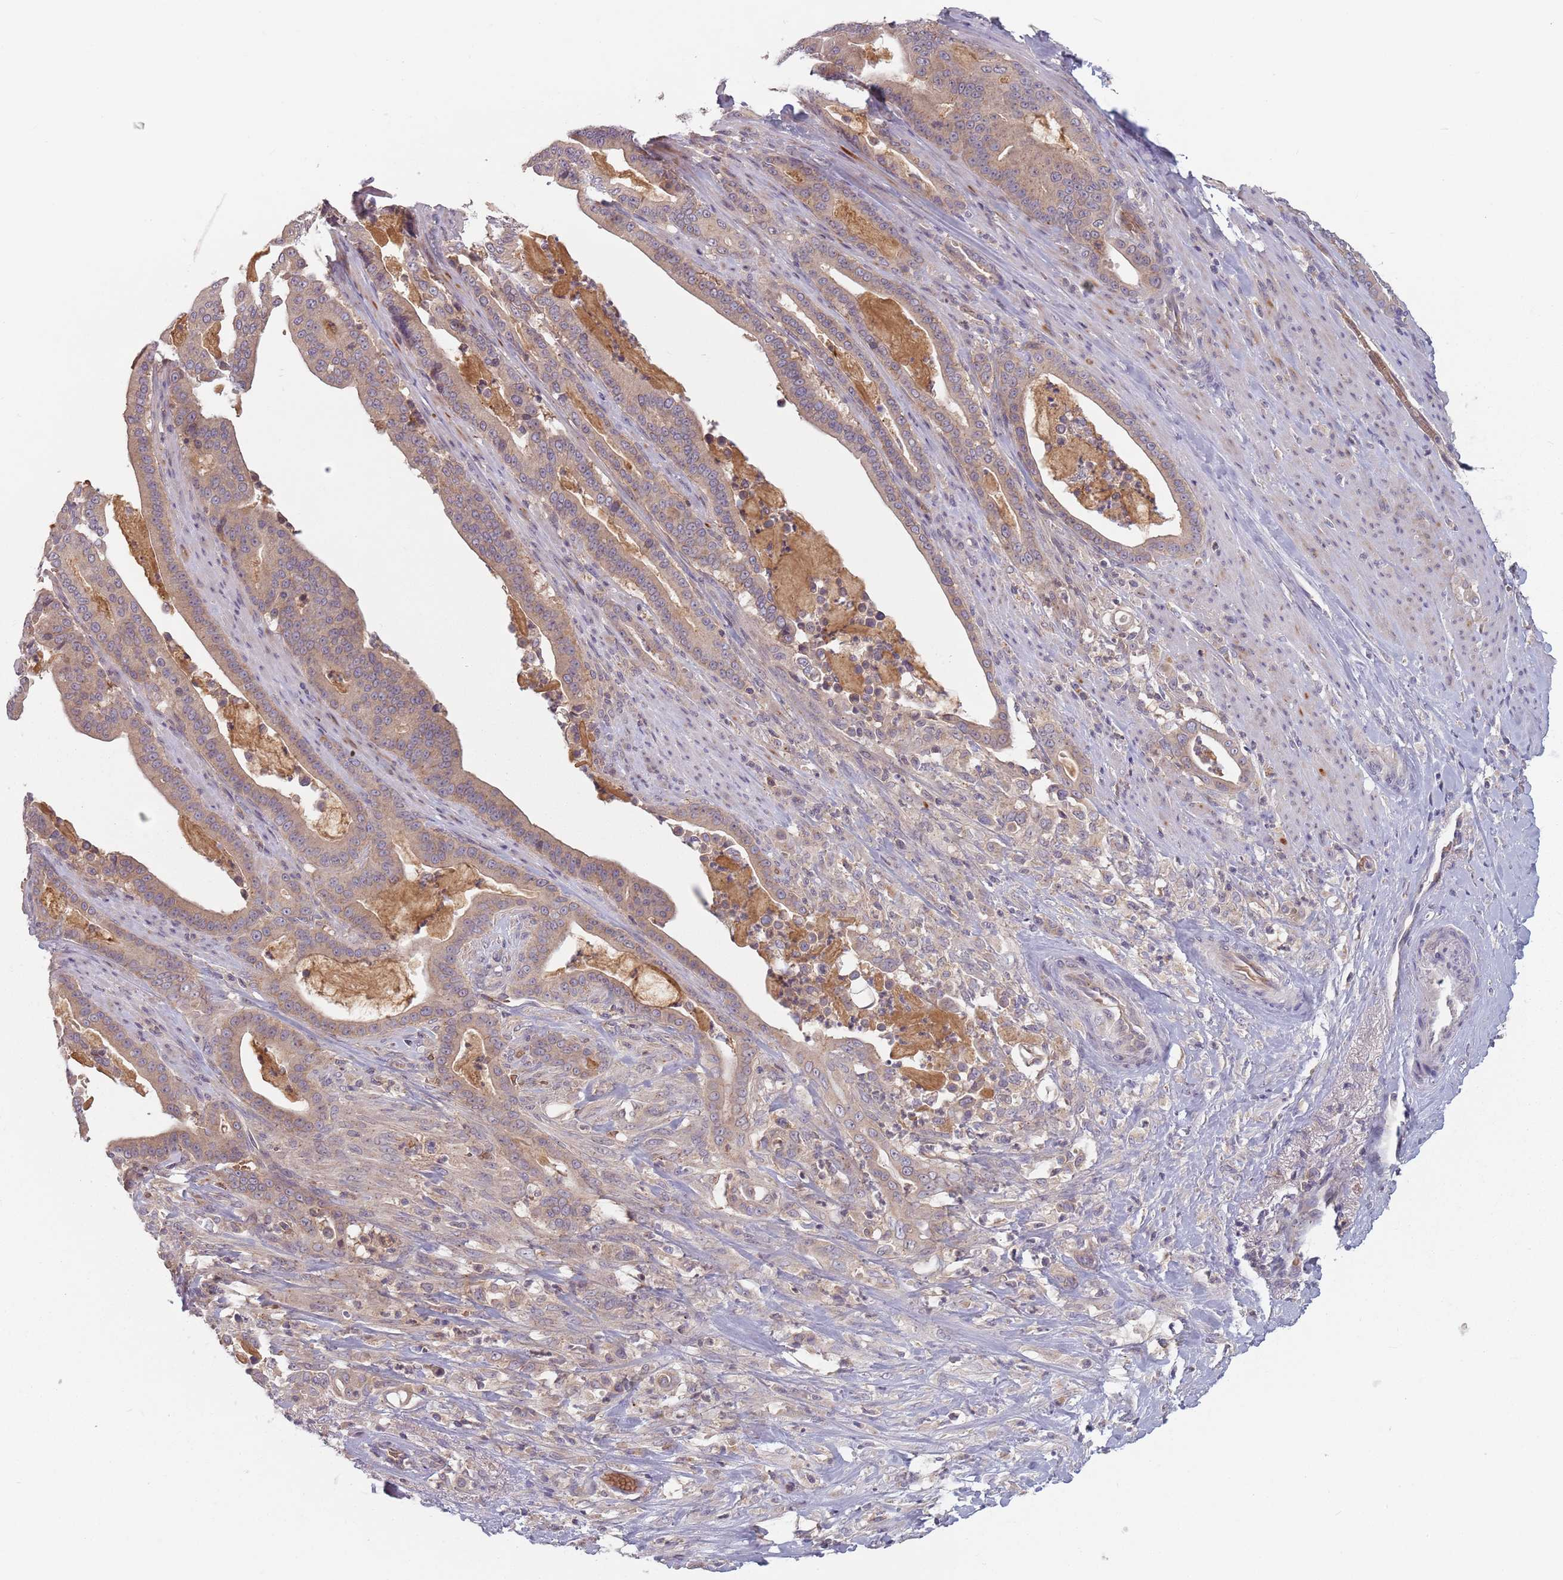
{"staining": {"intensity": "weak", "quantity": ">75%", "location": "cytoplasmic/membranous"}, "tissue": "pancreatic cancer", "cell_type": "Tumor cells", "image_type": "cancer", "snomed": [{"axis": "morphology", "description": "Adenocarcinoma, NOS"}, {"axis": "topography", "description": "Pancreas"}], "caption": "IHC histopathology image of human pancreatic cancer stained for a protein (brown), which displays low levels of weak cytoplasmic/membranous expression in approximately >75% of tumor cells.", "gene": "ASB13", "patient": {"sex": "male", "age": 63}}